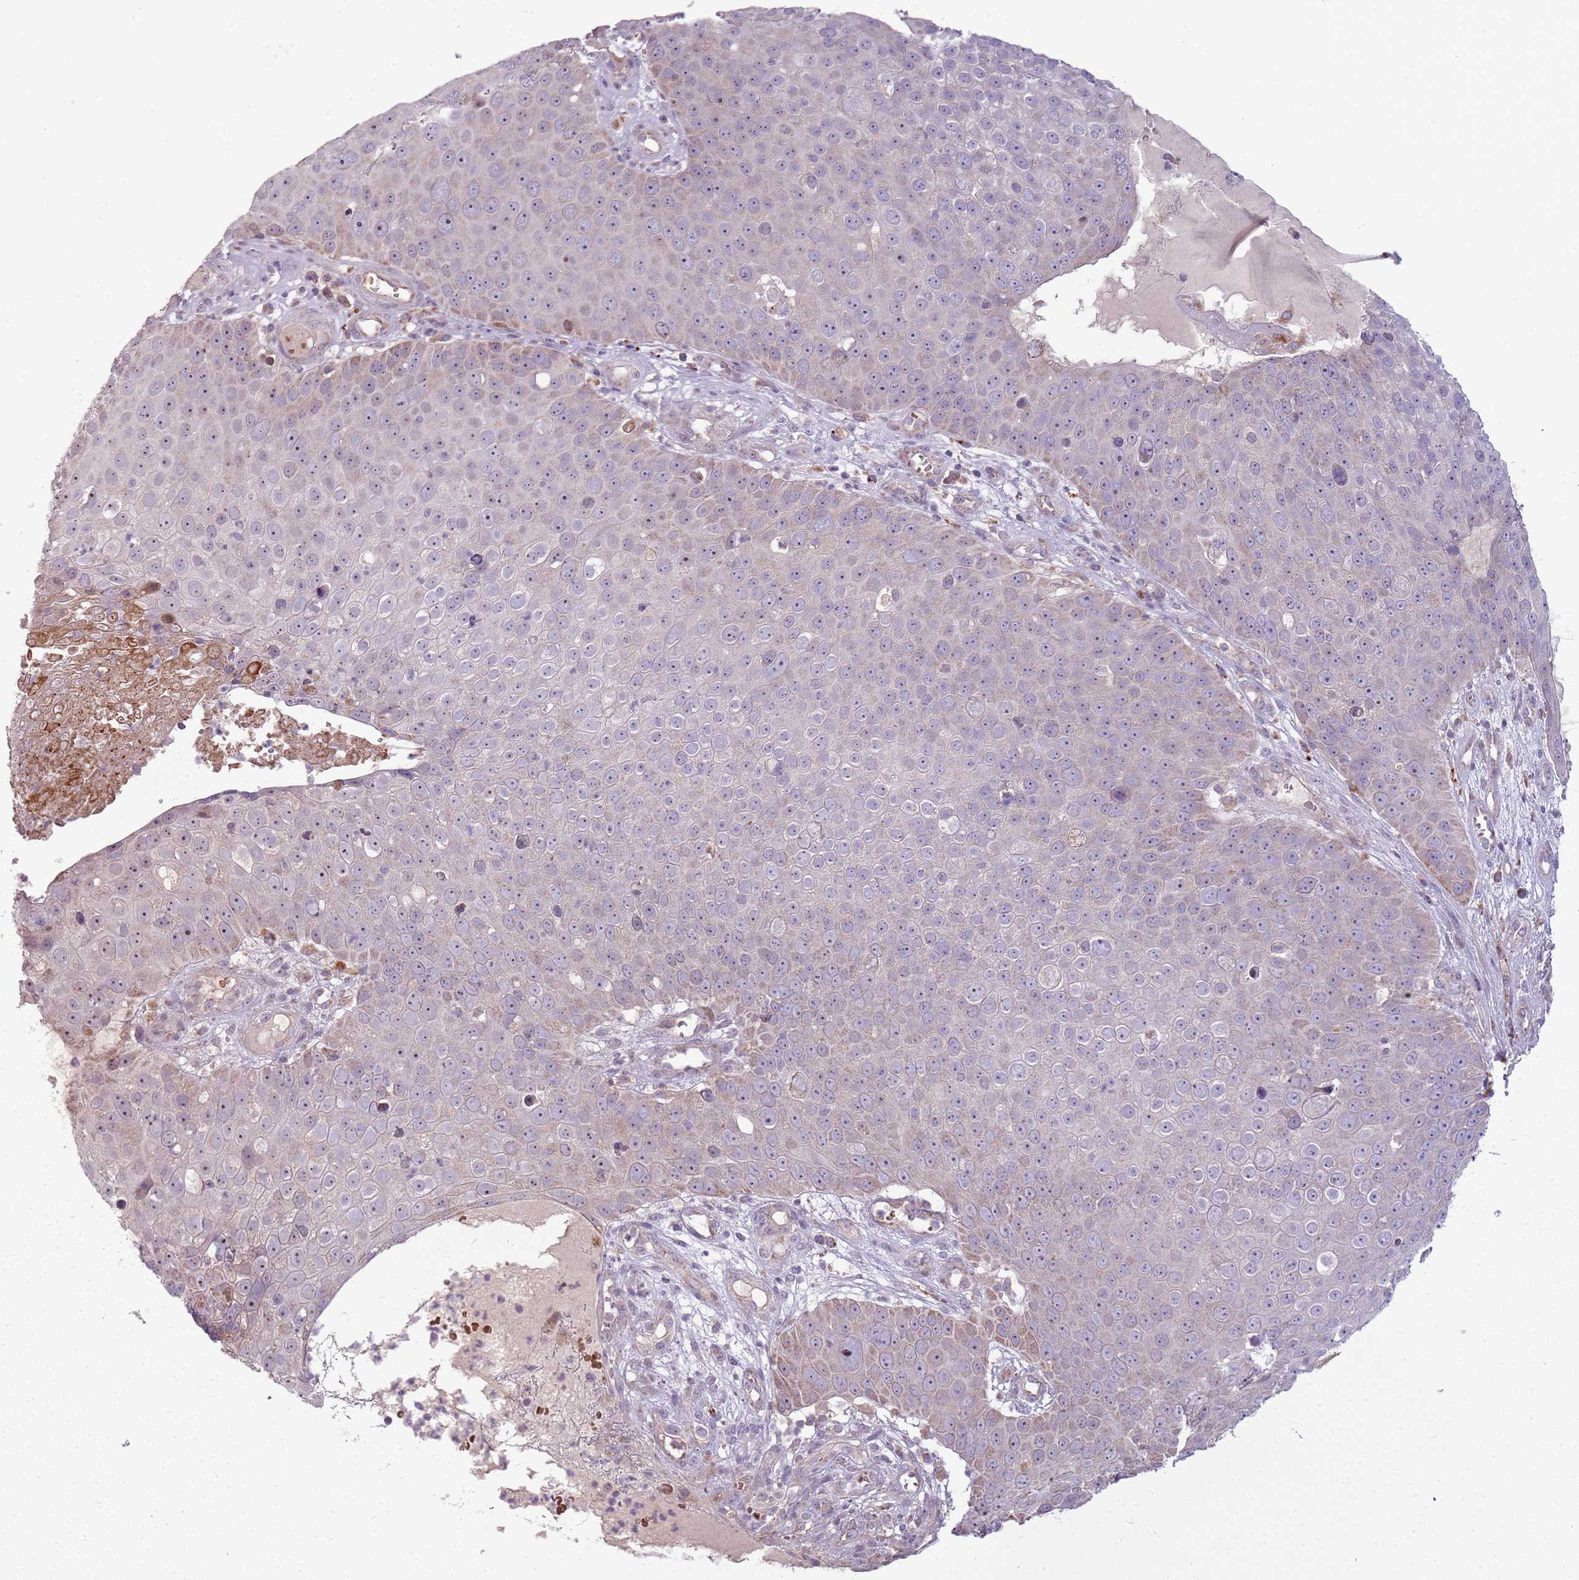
{"staining": {"intensity": "weak", "quantity": "<25%", "location": "cytoplasmic/membranous,nuclear"}, "tissue": "skin cancer", "cell_type": "Tumor cells", "image_type": "cancer", "snomed": [{"axis": "morphology", "description": "Squamous cell carcinoma, NOS"}, {"axis": "topography", "description": "Skin"}], "caption": "Tumor cells are negative for protein expression in human skin cancer (squamous cell carcinoma). (IHC, brightfield microscopy, high magnification).", "gene": "ZNF530", "patient": {"sex": "male", "age": 71}}